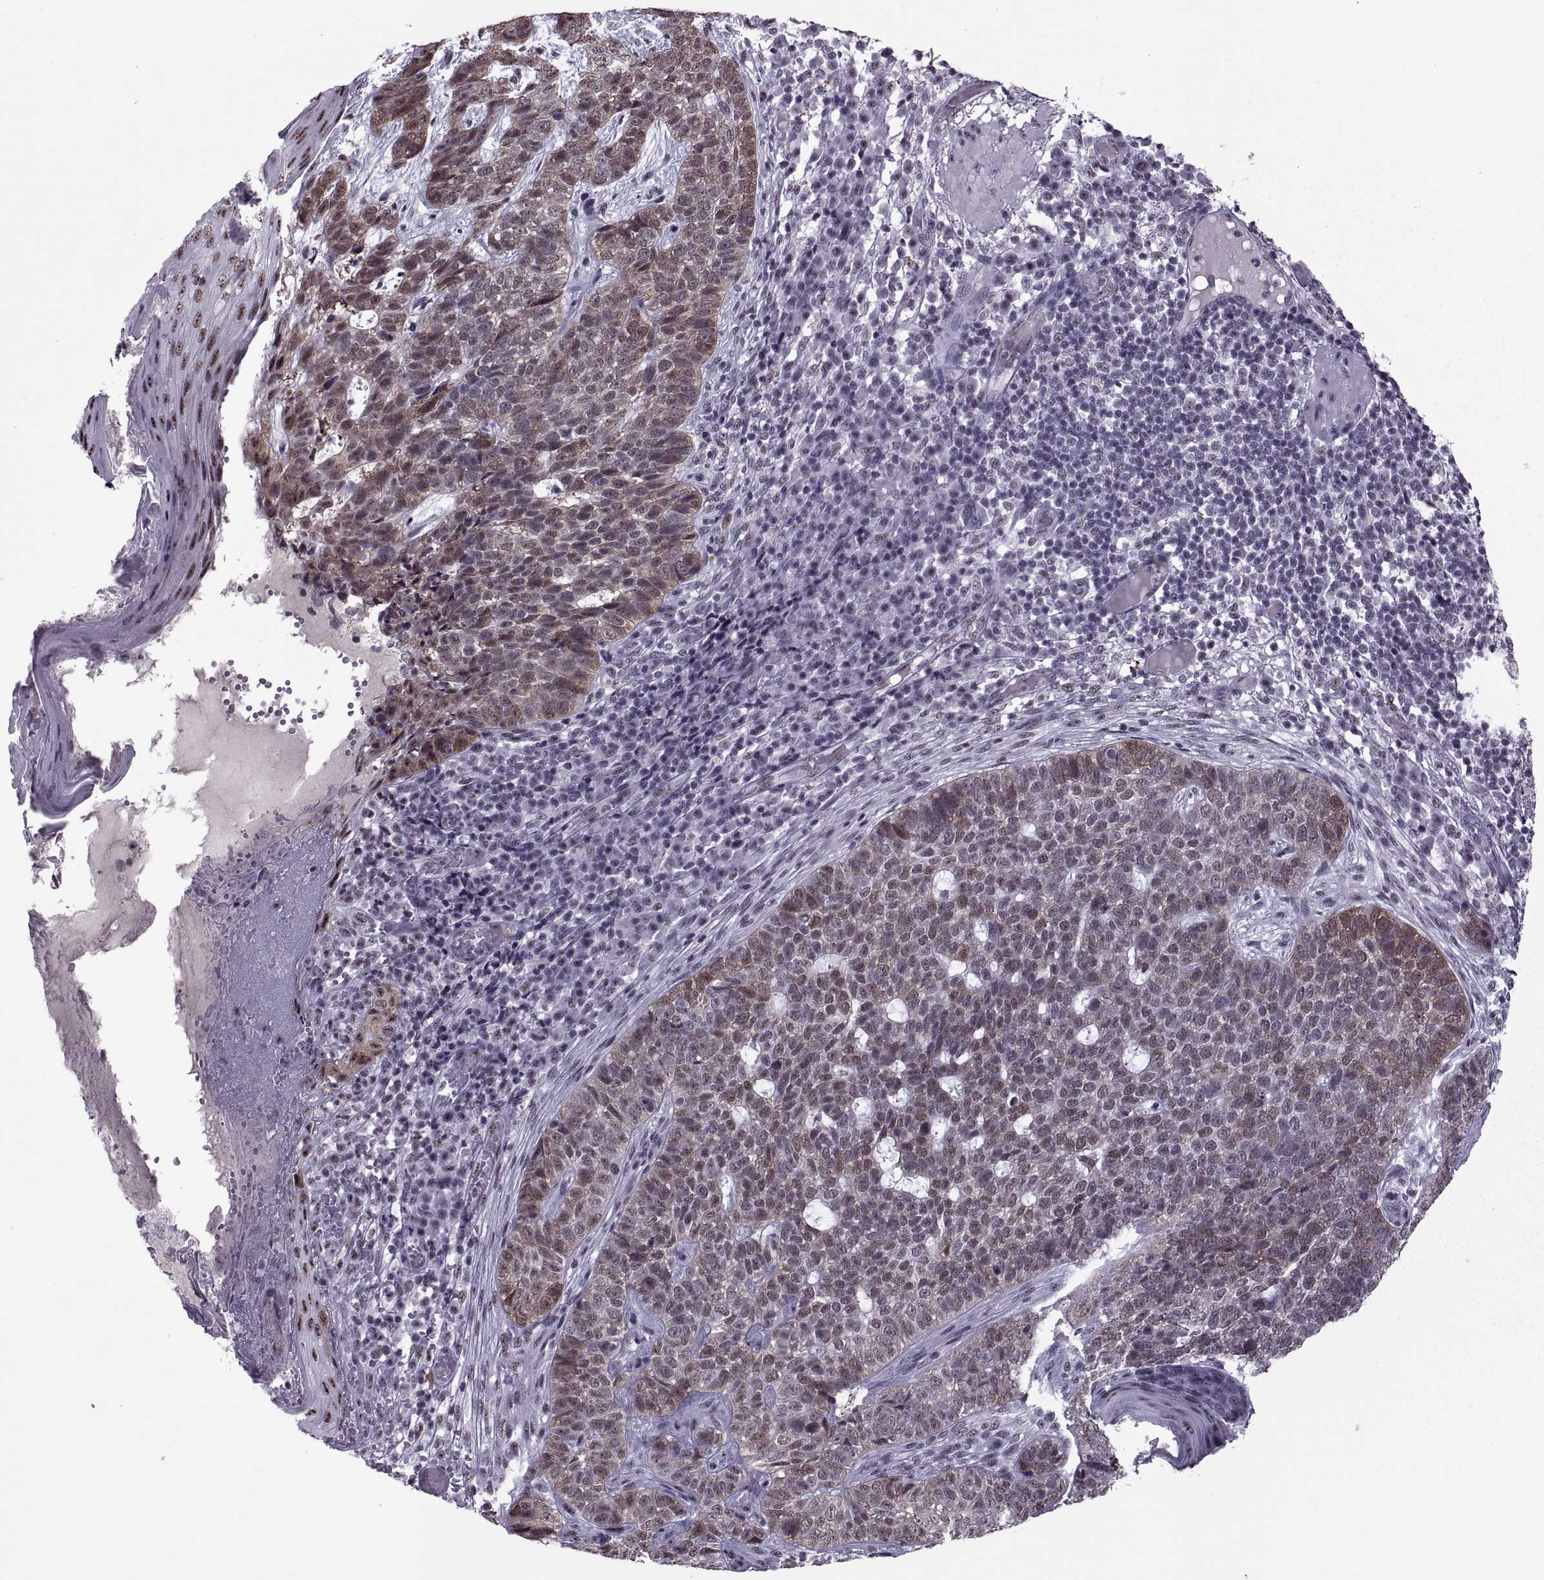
{"staining": {"intensity": "weak", "quantity": ">75%", "location": "cytoplasmic/membranous,nuclear"}, "tissue": "skin cancer", "cell_type": "Tumor cells", "image_type": "cancer", "snomed": [{"axis": "morphology", "description": "Basal cell carcinoma"}, {"axis": "topography", "description": "Skin"}], "caption": "Basal cell carcinoma (skin) stained with a protein marker demonstrates weak staining in tumor cells.", "gene": "MAGEA4", "patient": {"sex": "female", "age": 69}}